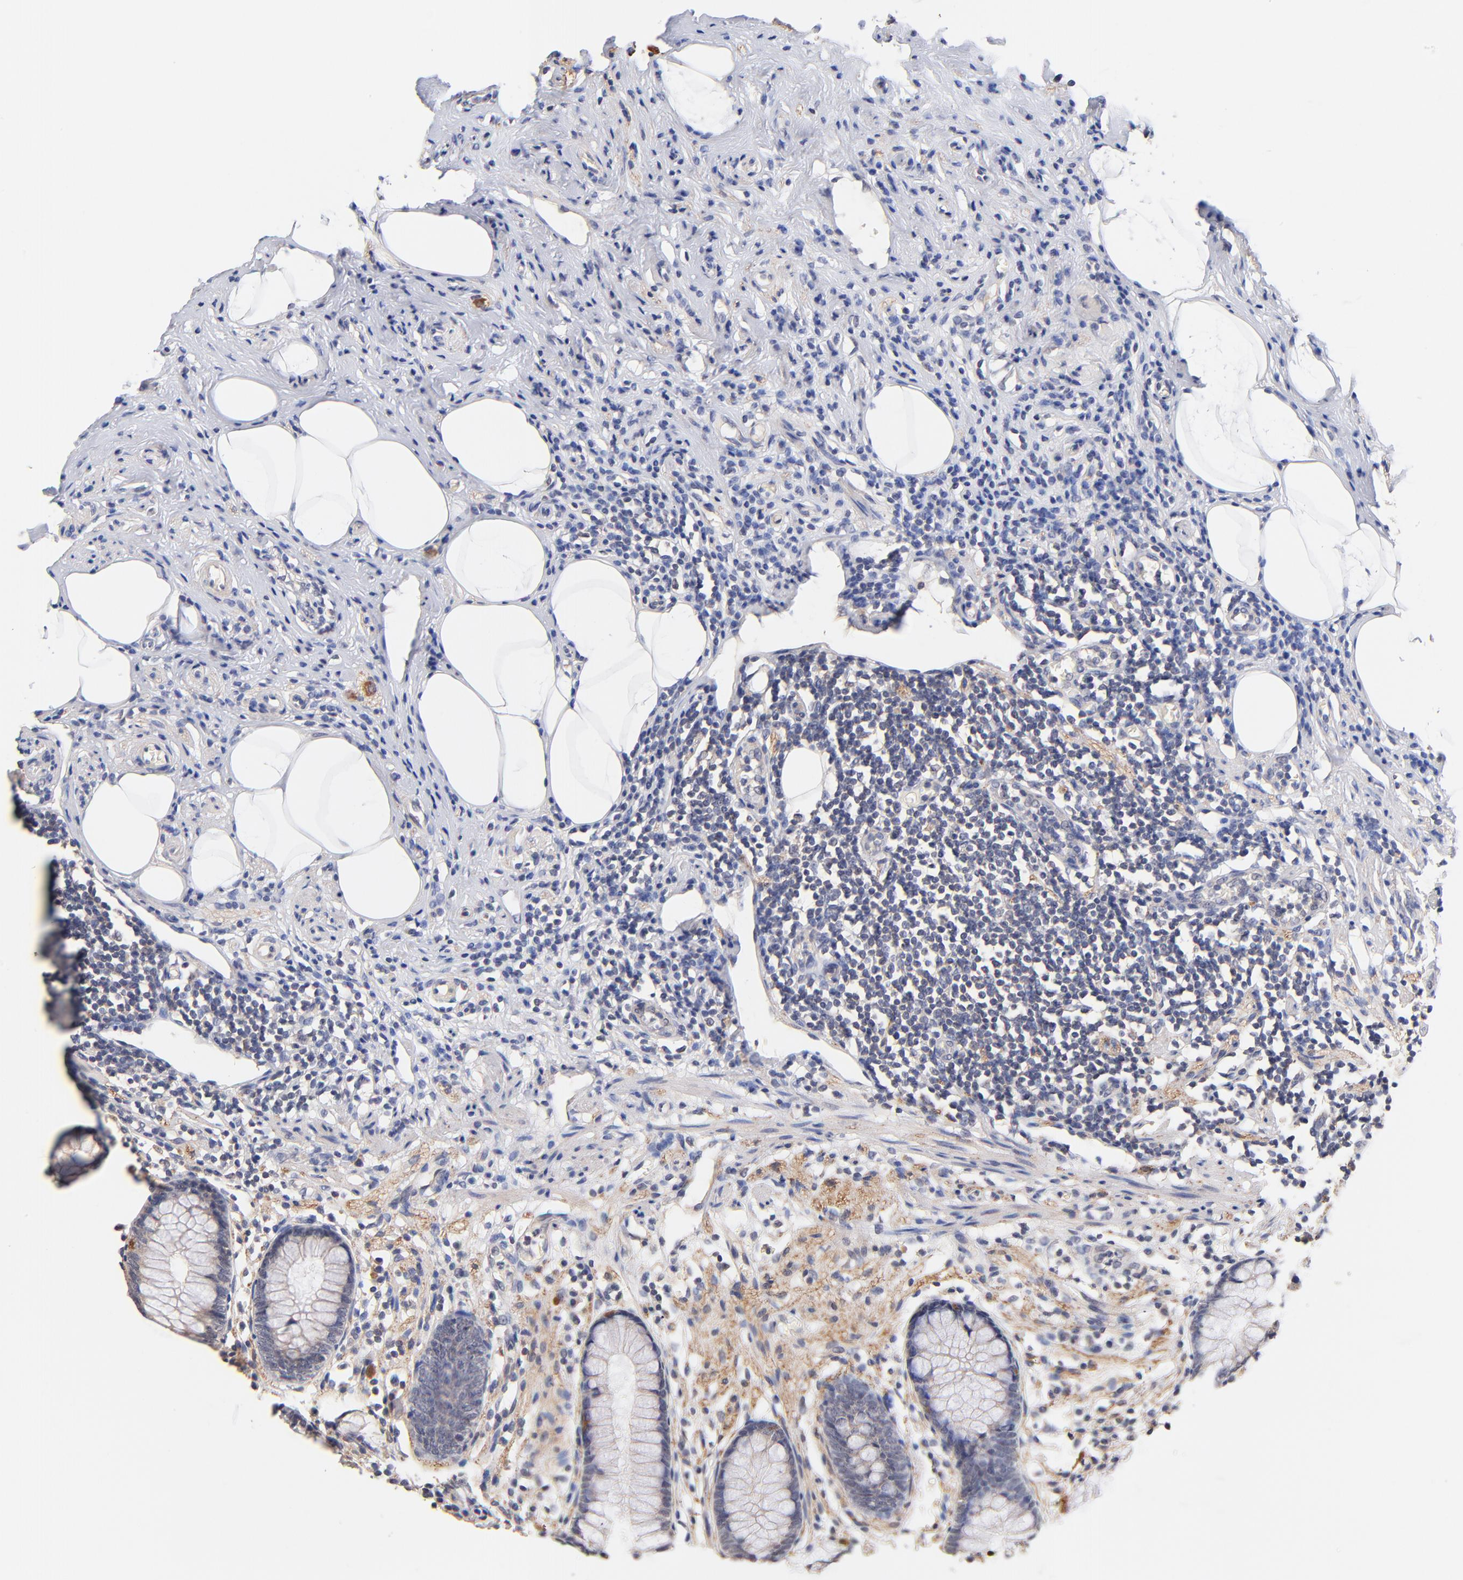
{"staining": {"intensity": "negative", "quantity": "none", "location": "none"}, "tissue": "appendix", "cell_type": "Glandular cells", "image_type": "normal", "snomed": [{"axis": "morphology", "description": "Normal tissue, NOS"}, {"axis": "topography", "description": "Appendix"}], "caption": "Glandular cells are negative for brown protein staining in benign appendix. (DAB (3,3'-diaminobenzidine) immunohistochemistry (IHC), high magnification).", "gene": "RIBC2", "patient": {"sex": "male", "age": 38}}